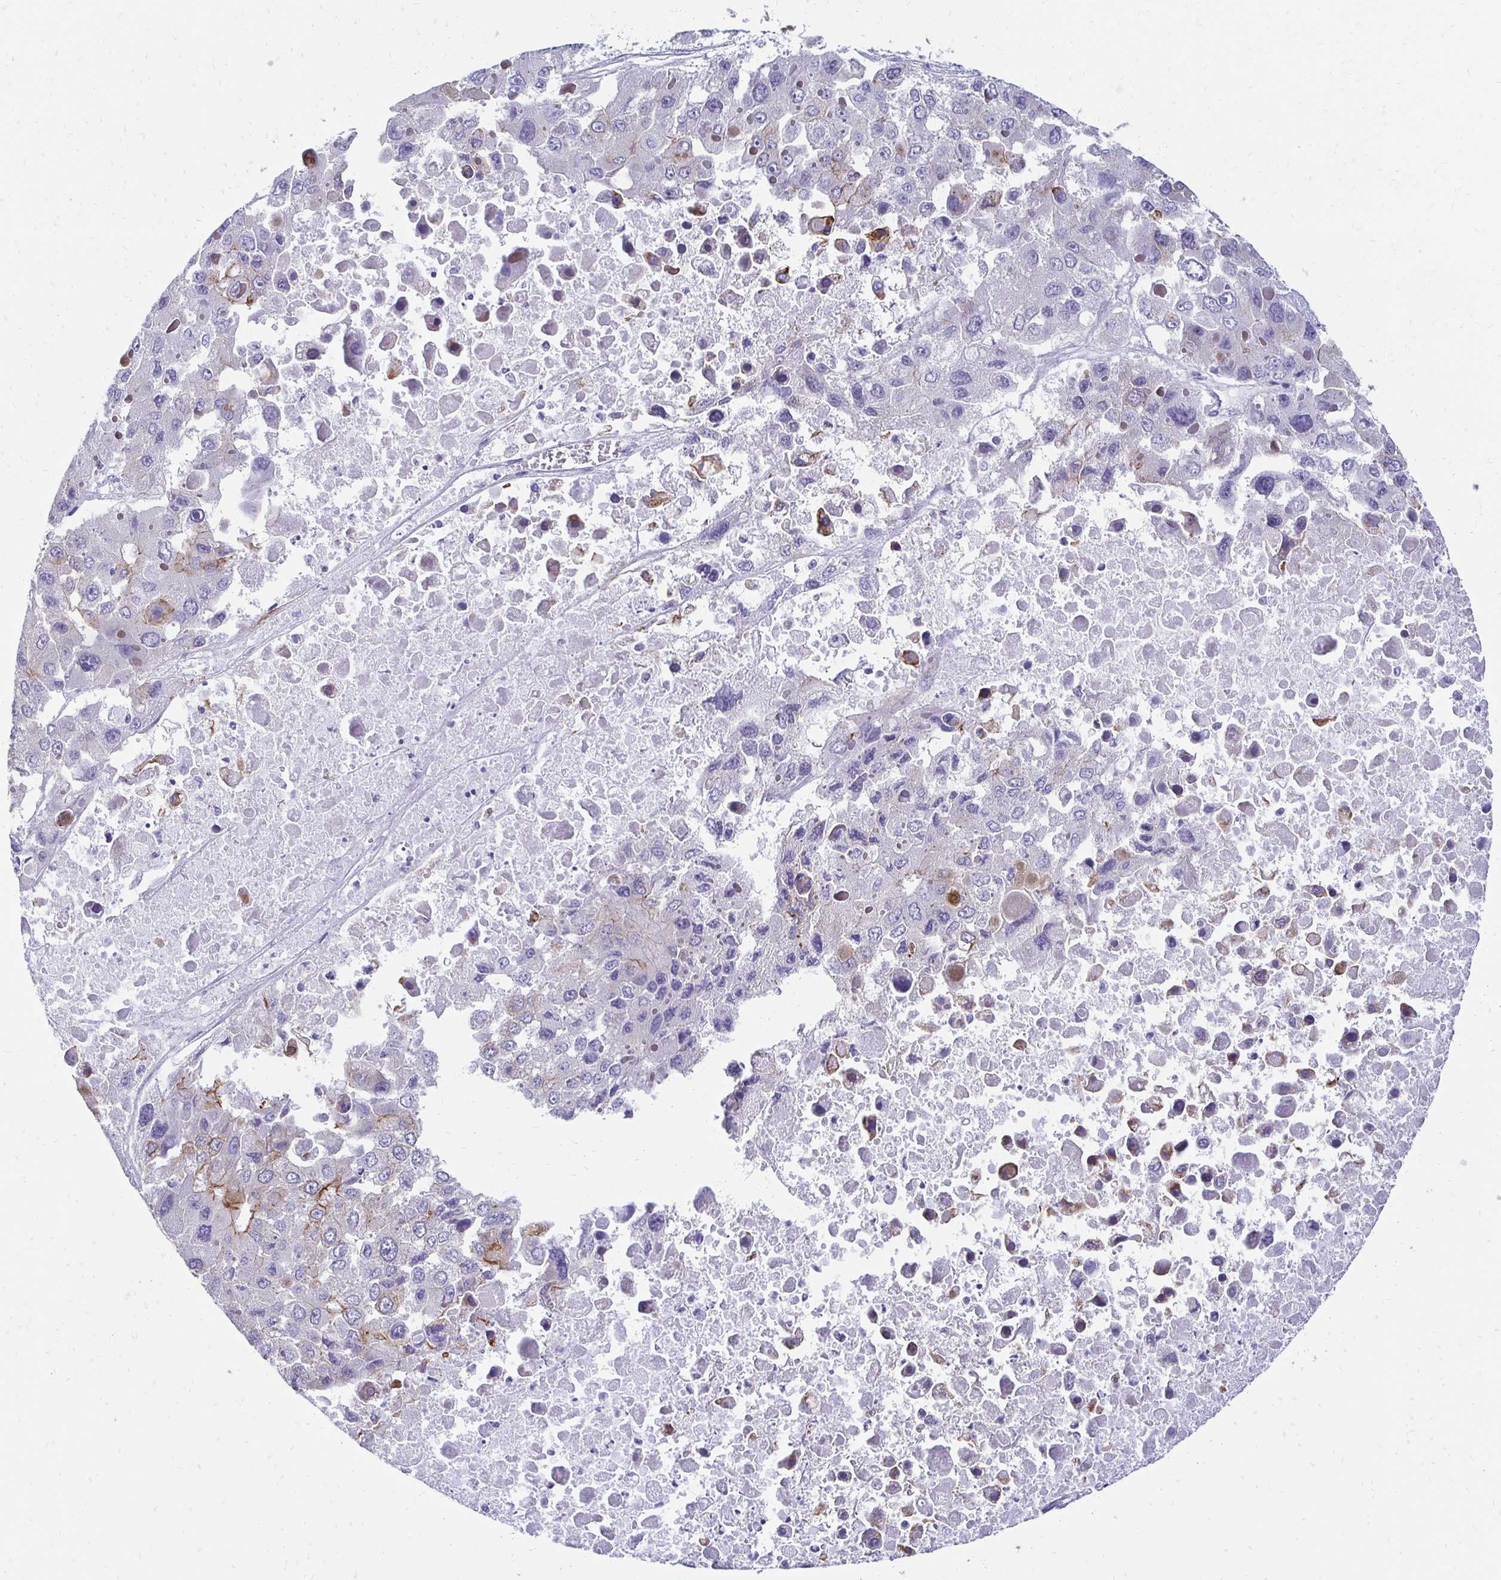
{"staining": {"intensity": "moderate", "quantity": "<25%", "location": "cytoplasmic/membranous"}, "tissue": "liver cancer", "cell_type": "Tumor cells", "image_type": "cancer", "snomed": [{"axis": "morphology", "description": "Carcinoma, Hepatocellular, NOS"}, {"axis": "topography", "description": "Liver"}], "caption": "An image of hepatocellular carcinoma (liver) stained for a protein demonstrates moderate cytoplasmic/membranous brown staining in tumor cells.", "gene": "C1QTNF2", "patient": {"sex": "female", "age": 41}}